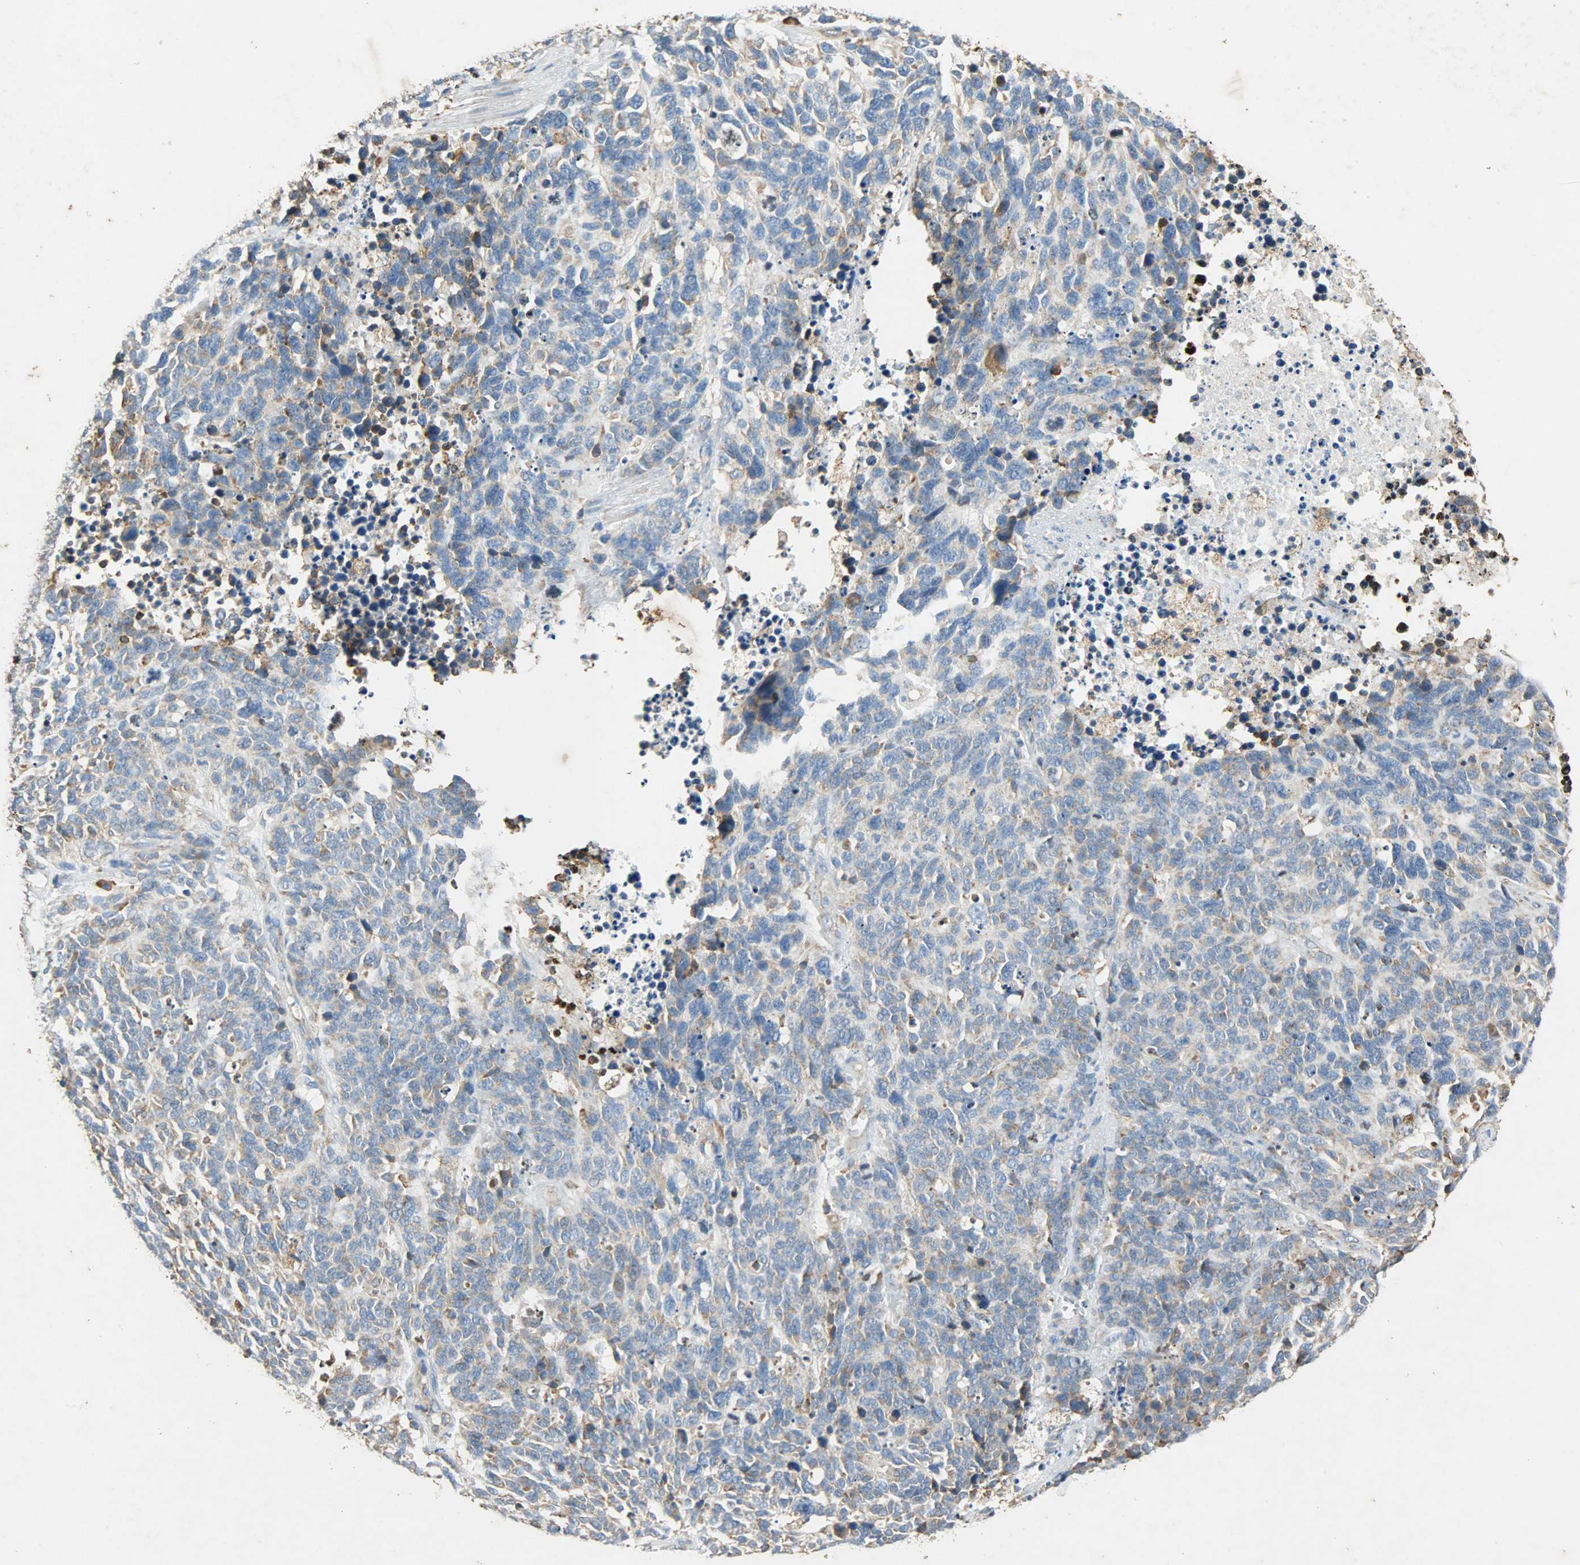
{"staining": {"intensity": "moderate", "quantity": ">75%", "location": "cytoplasmic/membranous"}, "tissue": "lung cancer", "cell_type": "Tumor cells", "image_type": "cancer", "snomed": [{"axis": "morphology", "description": "Neoplasm, malignant, NOS"}, {"axis": "topography", "description": "Lung"}], "caption": "A photomicrograph of human lung neoplasm (malignant) stained for a protein displays moderate cytoplasmic/membranous brown staining in tumor cells.", "gene": "HSPA5", "patient": {"sex": "female", "age": 58}}